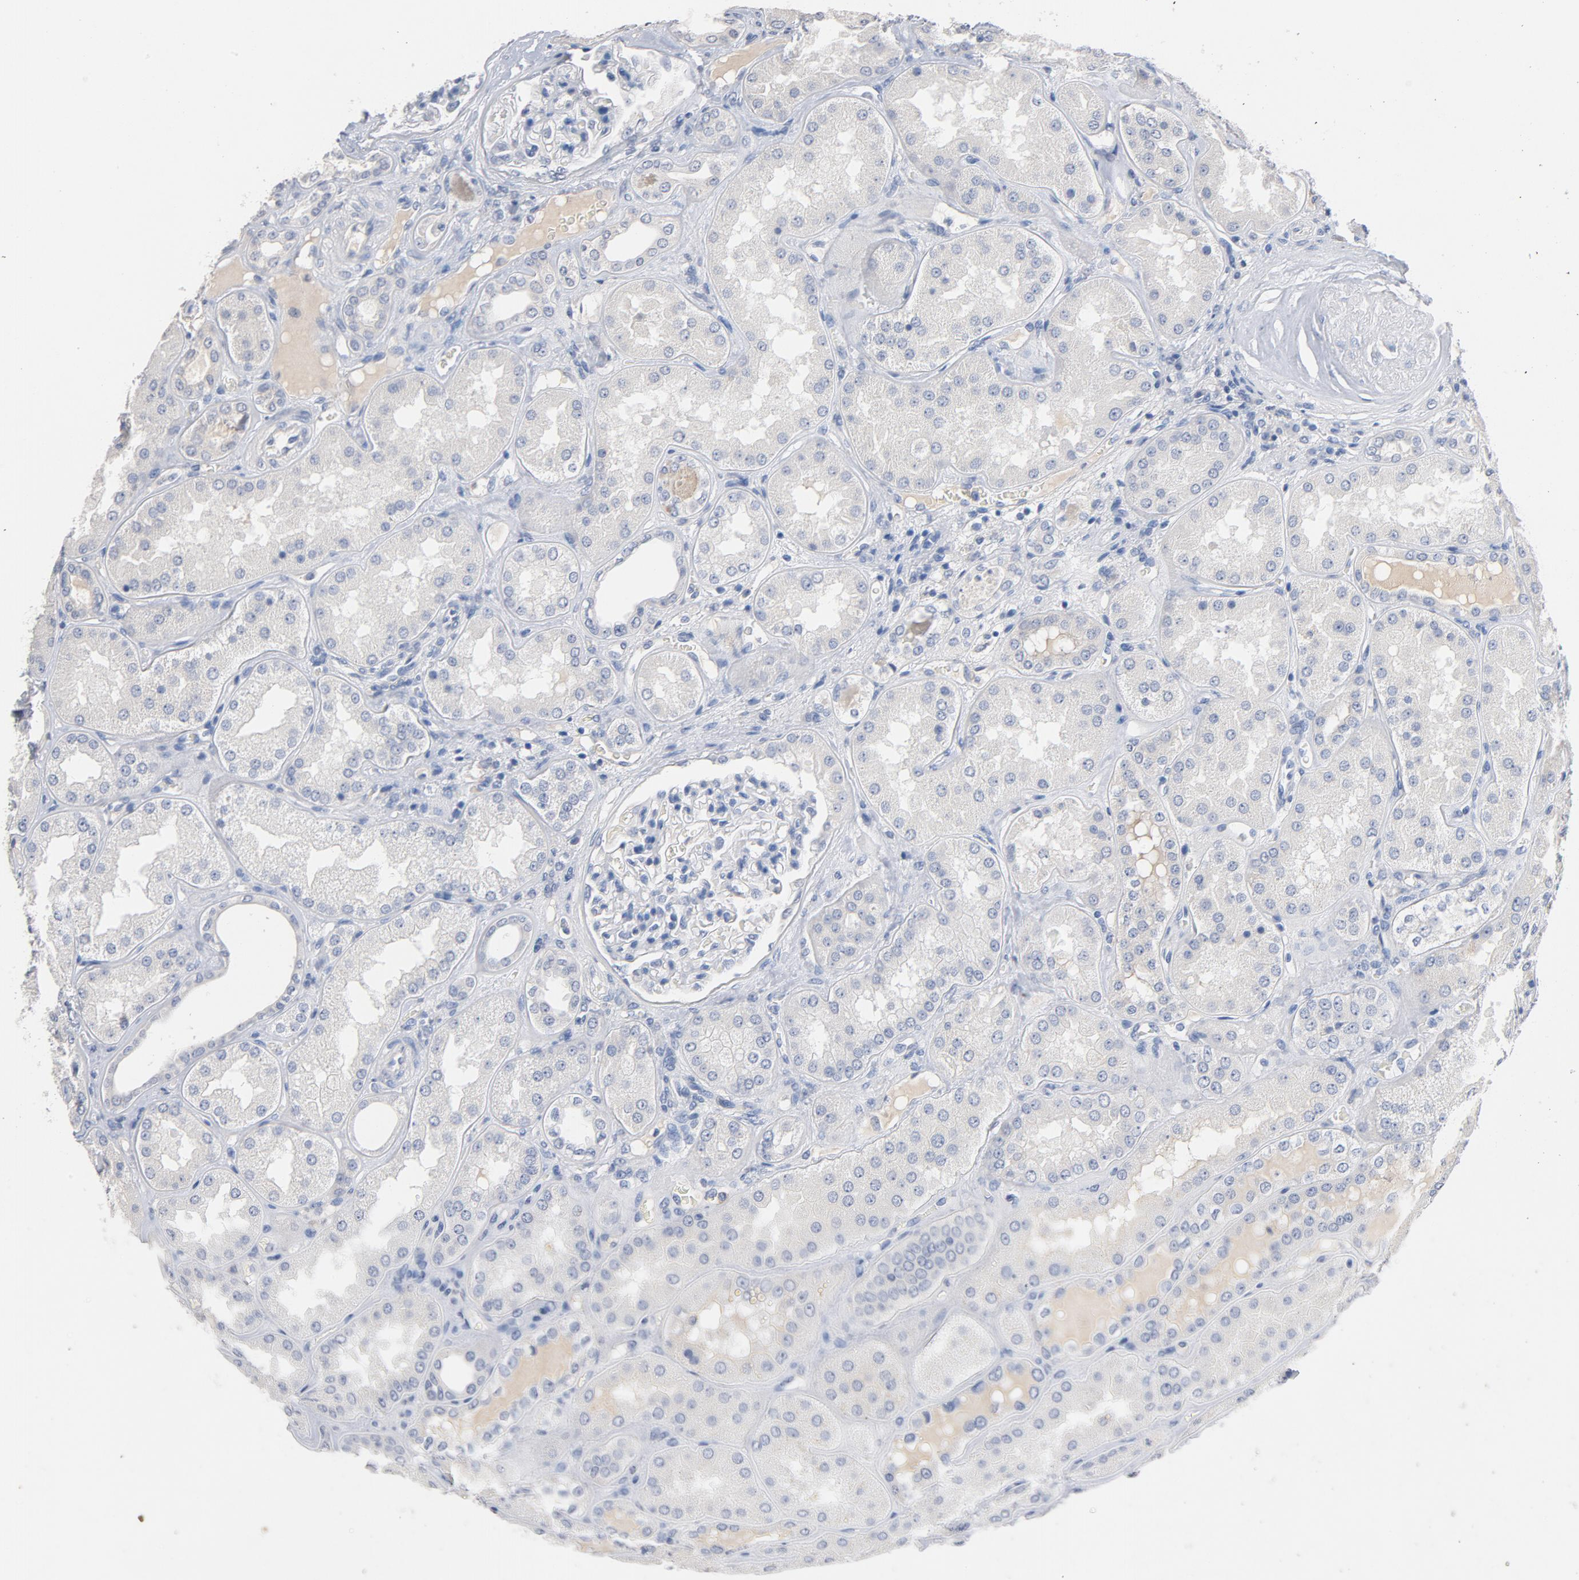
{"staining": {"intensity": "negative", "quantity": "none", "location": "none"}, "tissue": "kidney", "cell_type": "Cells in glomeruli", "image_type": "normal", "snomed": [{"axis": "morphology", "description": "Normal tissue, NOS"}, {"axis": "topography", "description": "Kidney"}], "caption": "The histopathology image displays no staining of cells in glomeruli in normal kidney.", "gene": "ZCCHC13", "patient": {"sex": "female", "age": 56}}